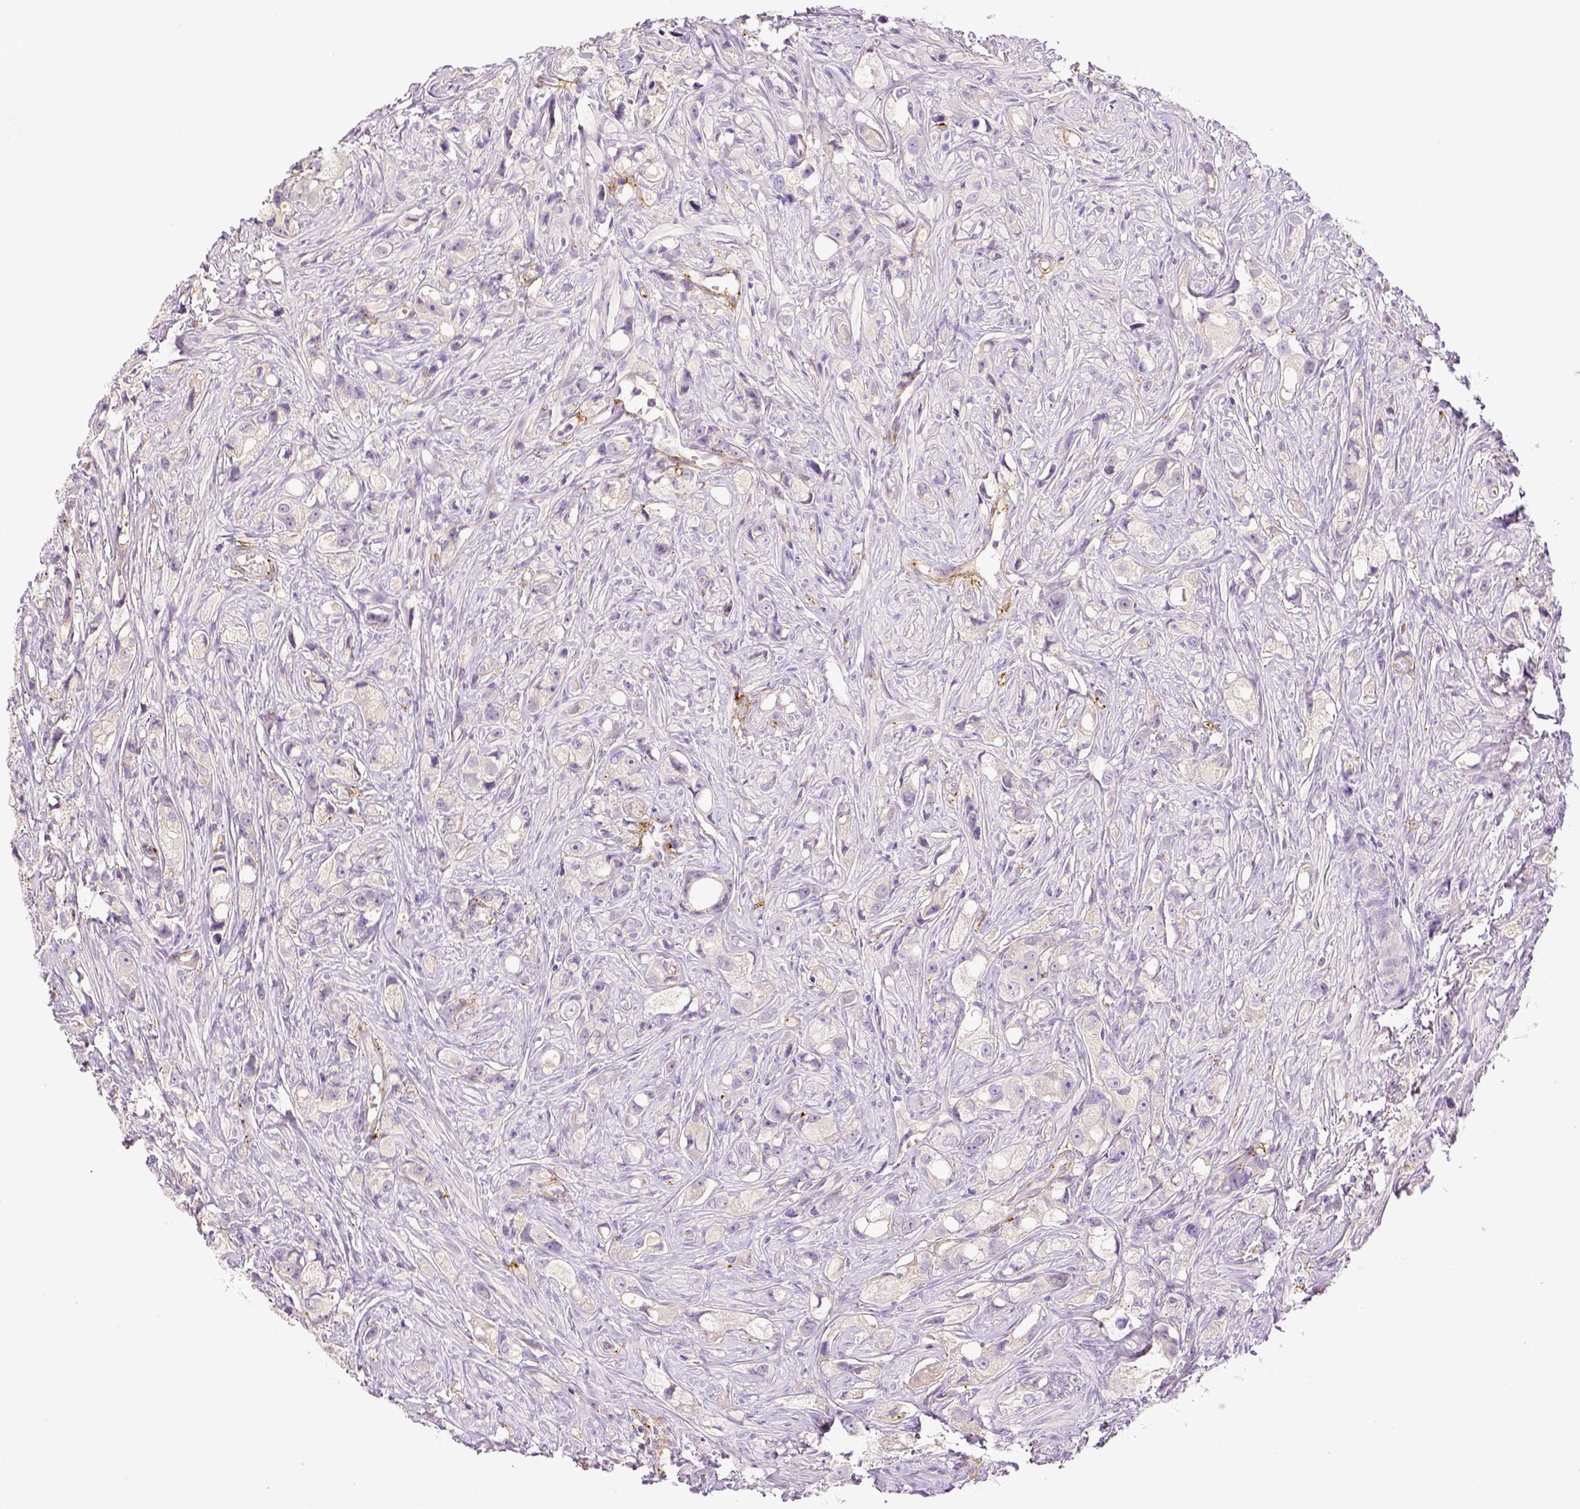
{"staining": {"intensity": "negative", "quantity": "none", "location": "none"}, "tissue": "prostate cancer", "cell_type": "Tumor cells", "image_type": "cancer", "snomed": [{"axis": "morphology", "description": "Adenocarcinoma, High grade"}, {"axis": "topography", "description": "Prostate"}], "caption": "Image shows no protein expression in tumor cells of prostate cancer (high-grade adenocarcinoma) tissue.", "gene": "THY1", "patient": {"sex": "male", "age": 75}}